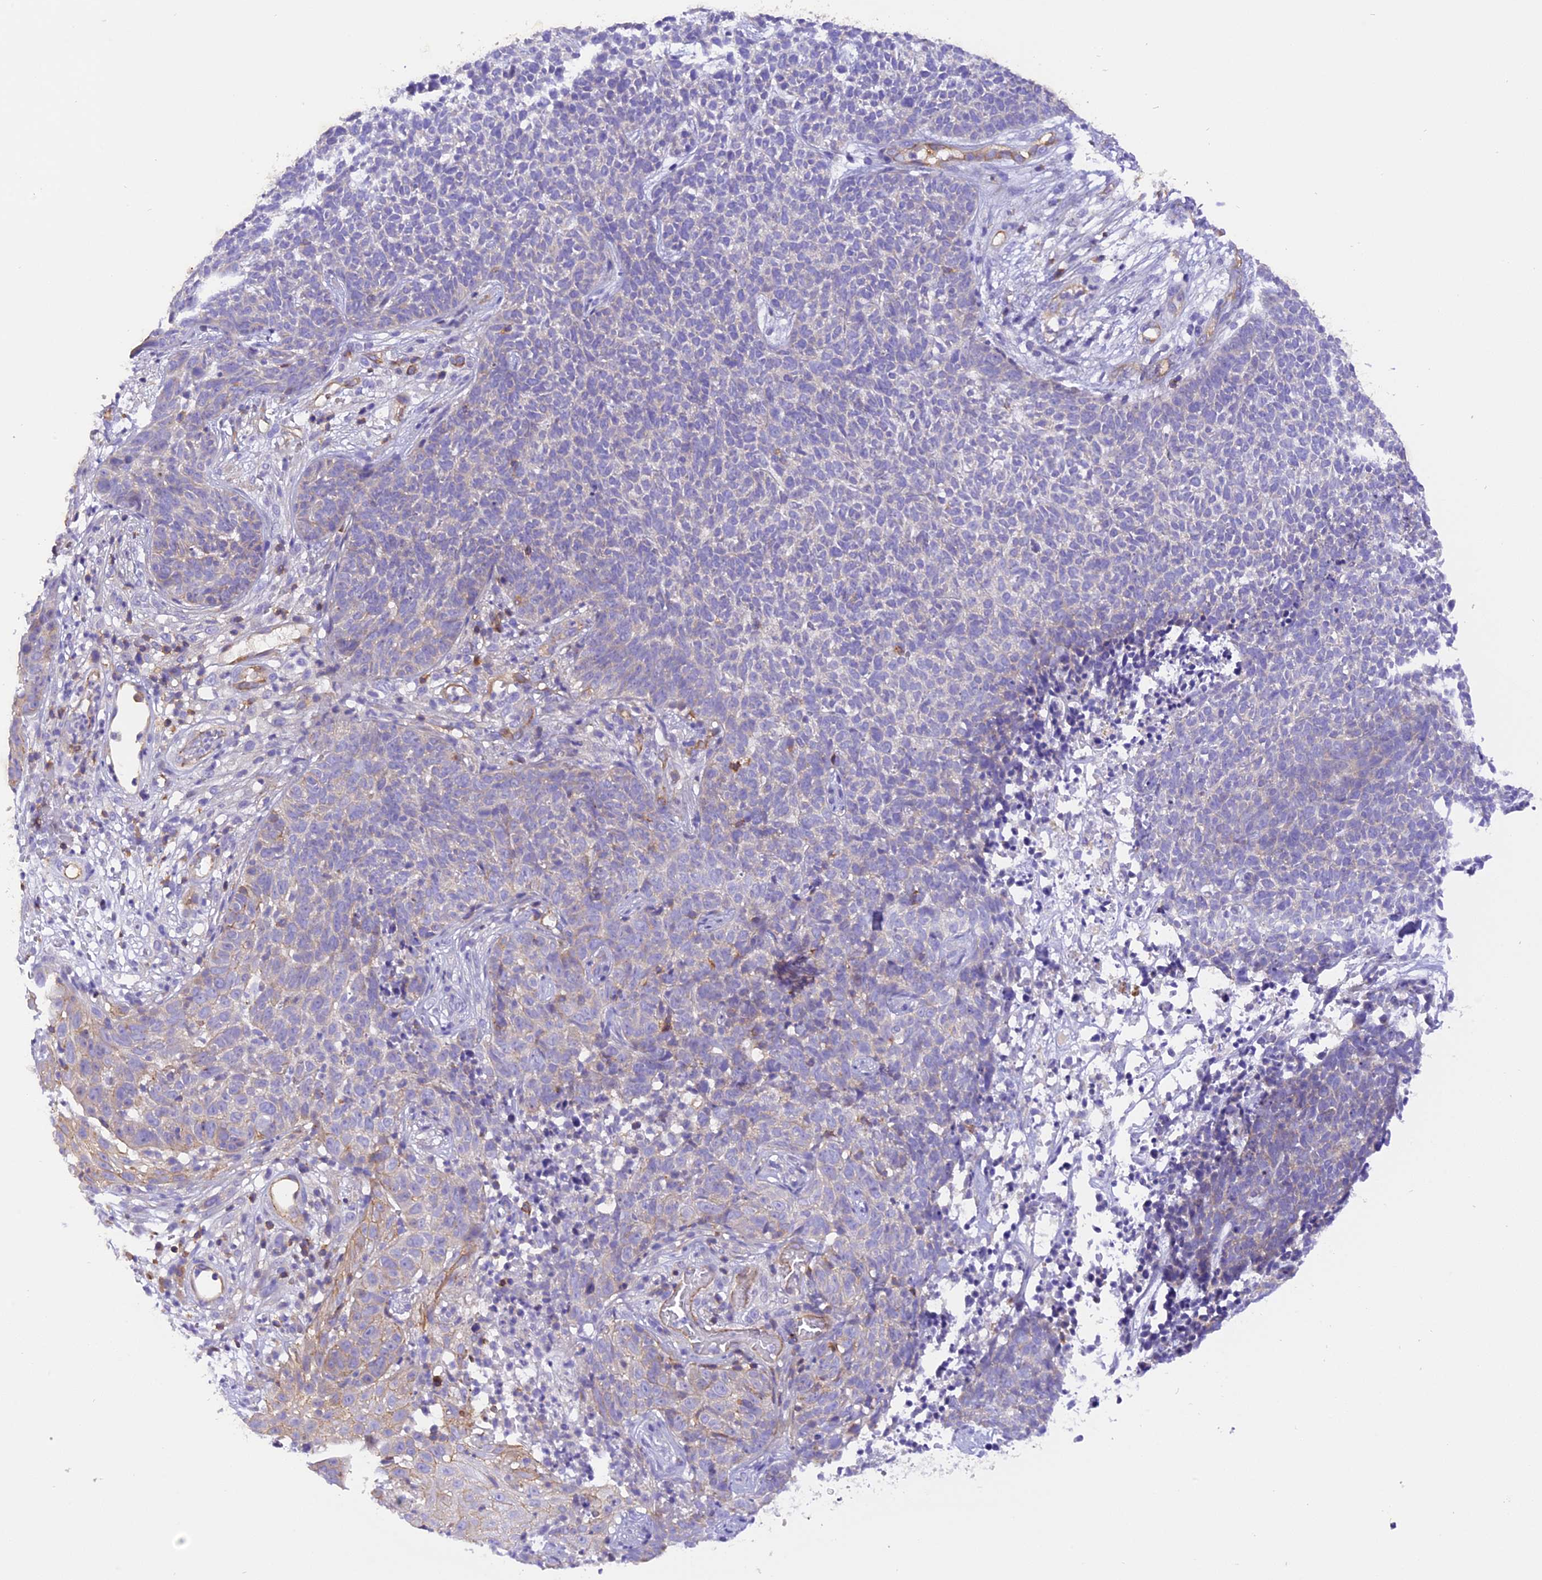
{"staining": {"intensity": "negative", "quantity": "none", "location": "none"}, "tissue": "skin cancer", "cell_type": "Tumor cells", "image_type": "cancer", "snomed": [{"axis": "morphology", "description": "Basal cell carcinoma"}, {"axis": "topography", "description": "Skin"}], "caption": "High power microscopy image of an immunohistochemistry histopathology image of skin cancer (basal cell carcinoma), revealing no significant staining in tumor cells. (Brightfield microscopy of DAB (3,3'-diaminobenzidine) immunohistochemistry (IHC) at high magnification).", "gene": "FAM193A", "patient": {"sex": "female", "age": 84}}